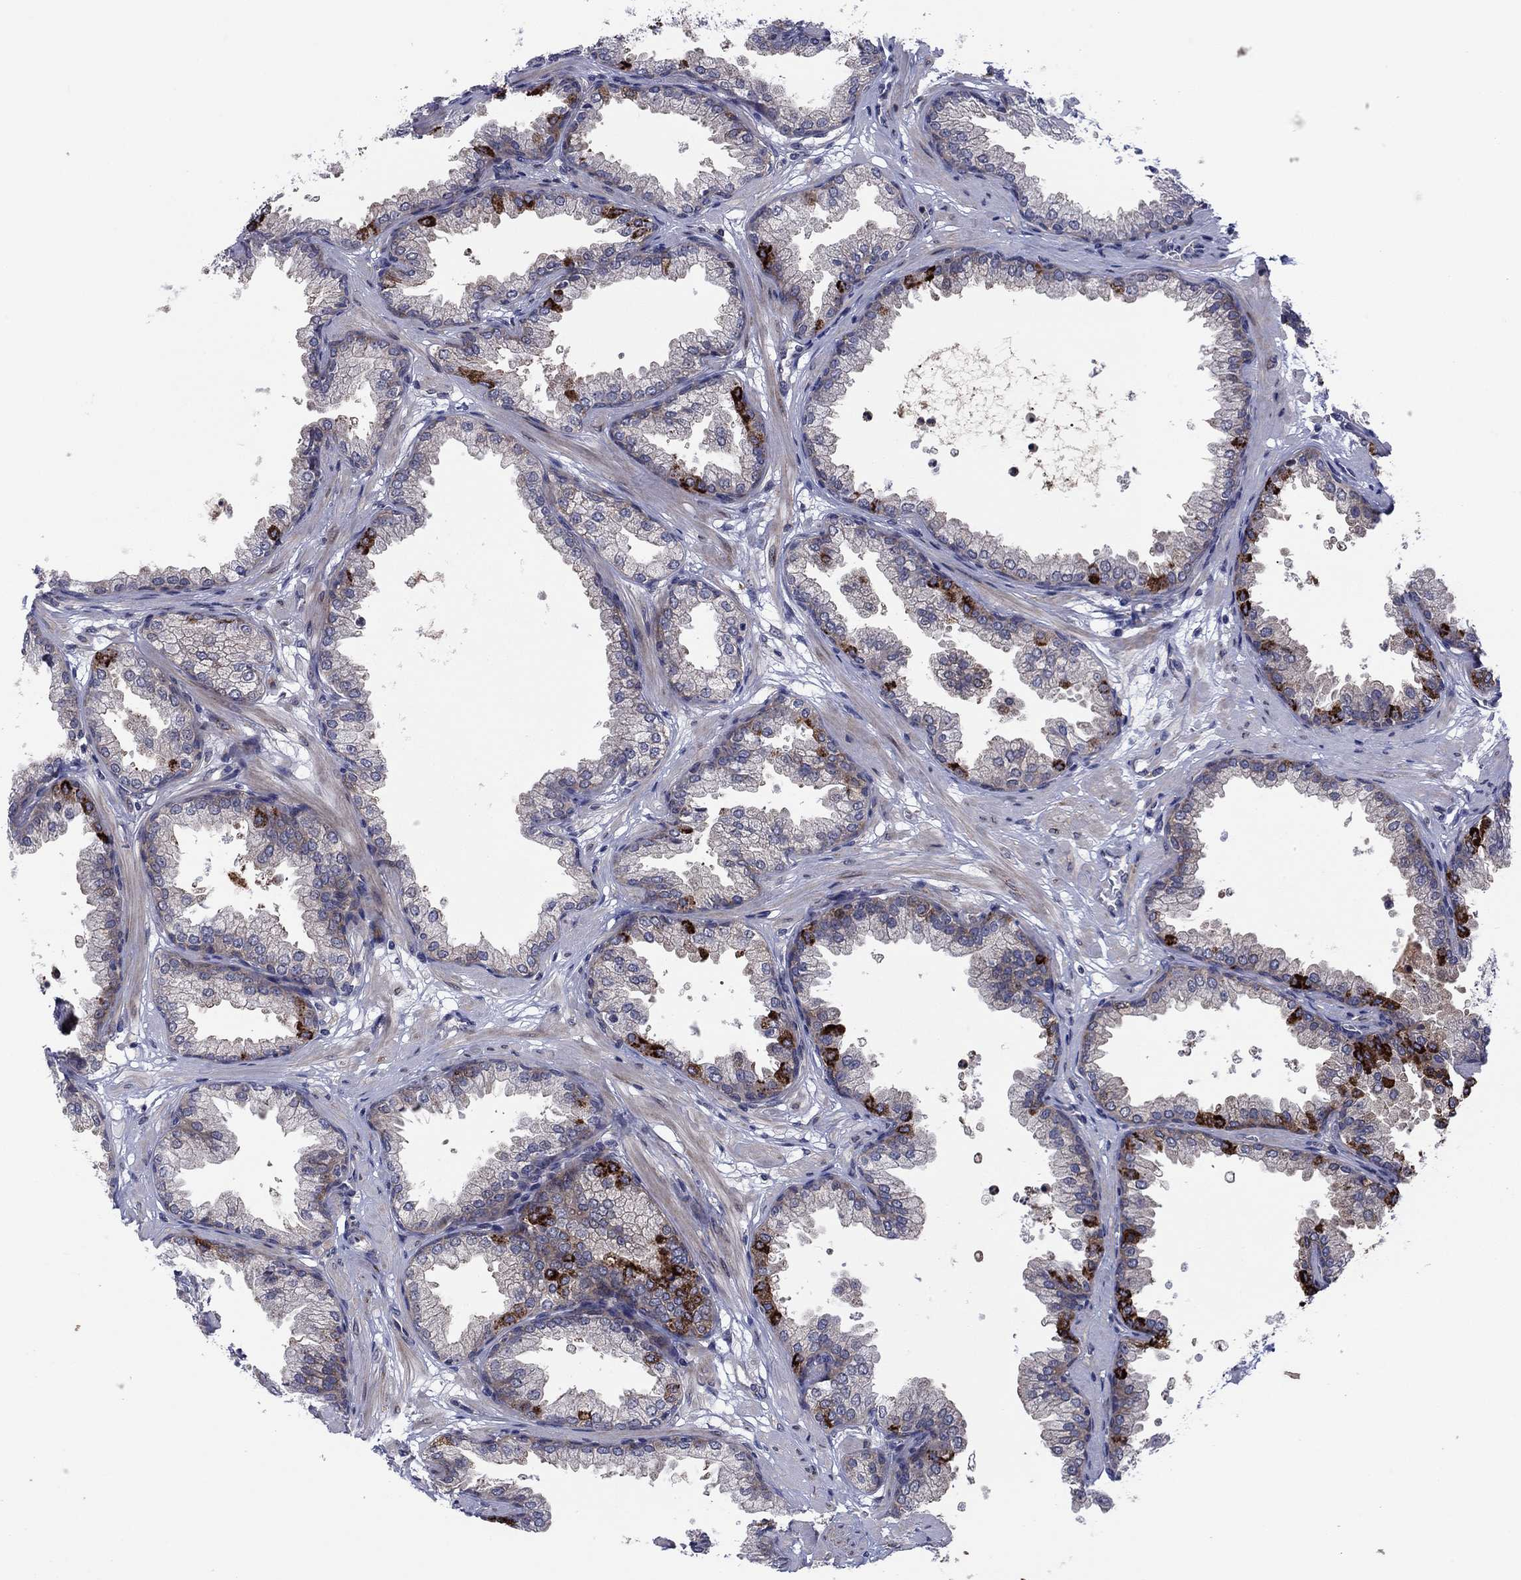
{"staining": {"intensity": "strong", "quantity": "<25%", "location": "cytoplasmic/membranous"}, "tissue": "prostate", "cell_type": "Glandular cells", "image_type": "normal", "snomed": [{"axis": "morphology", "description": "Normal tissue, NOS"}, {"axis": "topography", "description": "Prostate"}], "caption": "Prostate stained for a protein (brown) demonstrates strong cytoplasmic/membranous positive expression in about <25% of glandular cells.", "gene": "GPR155", "patient": {"sex": "male", "age": 37}}